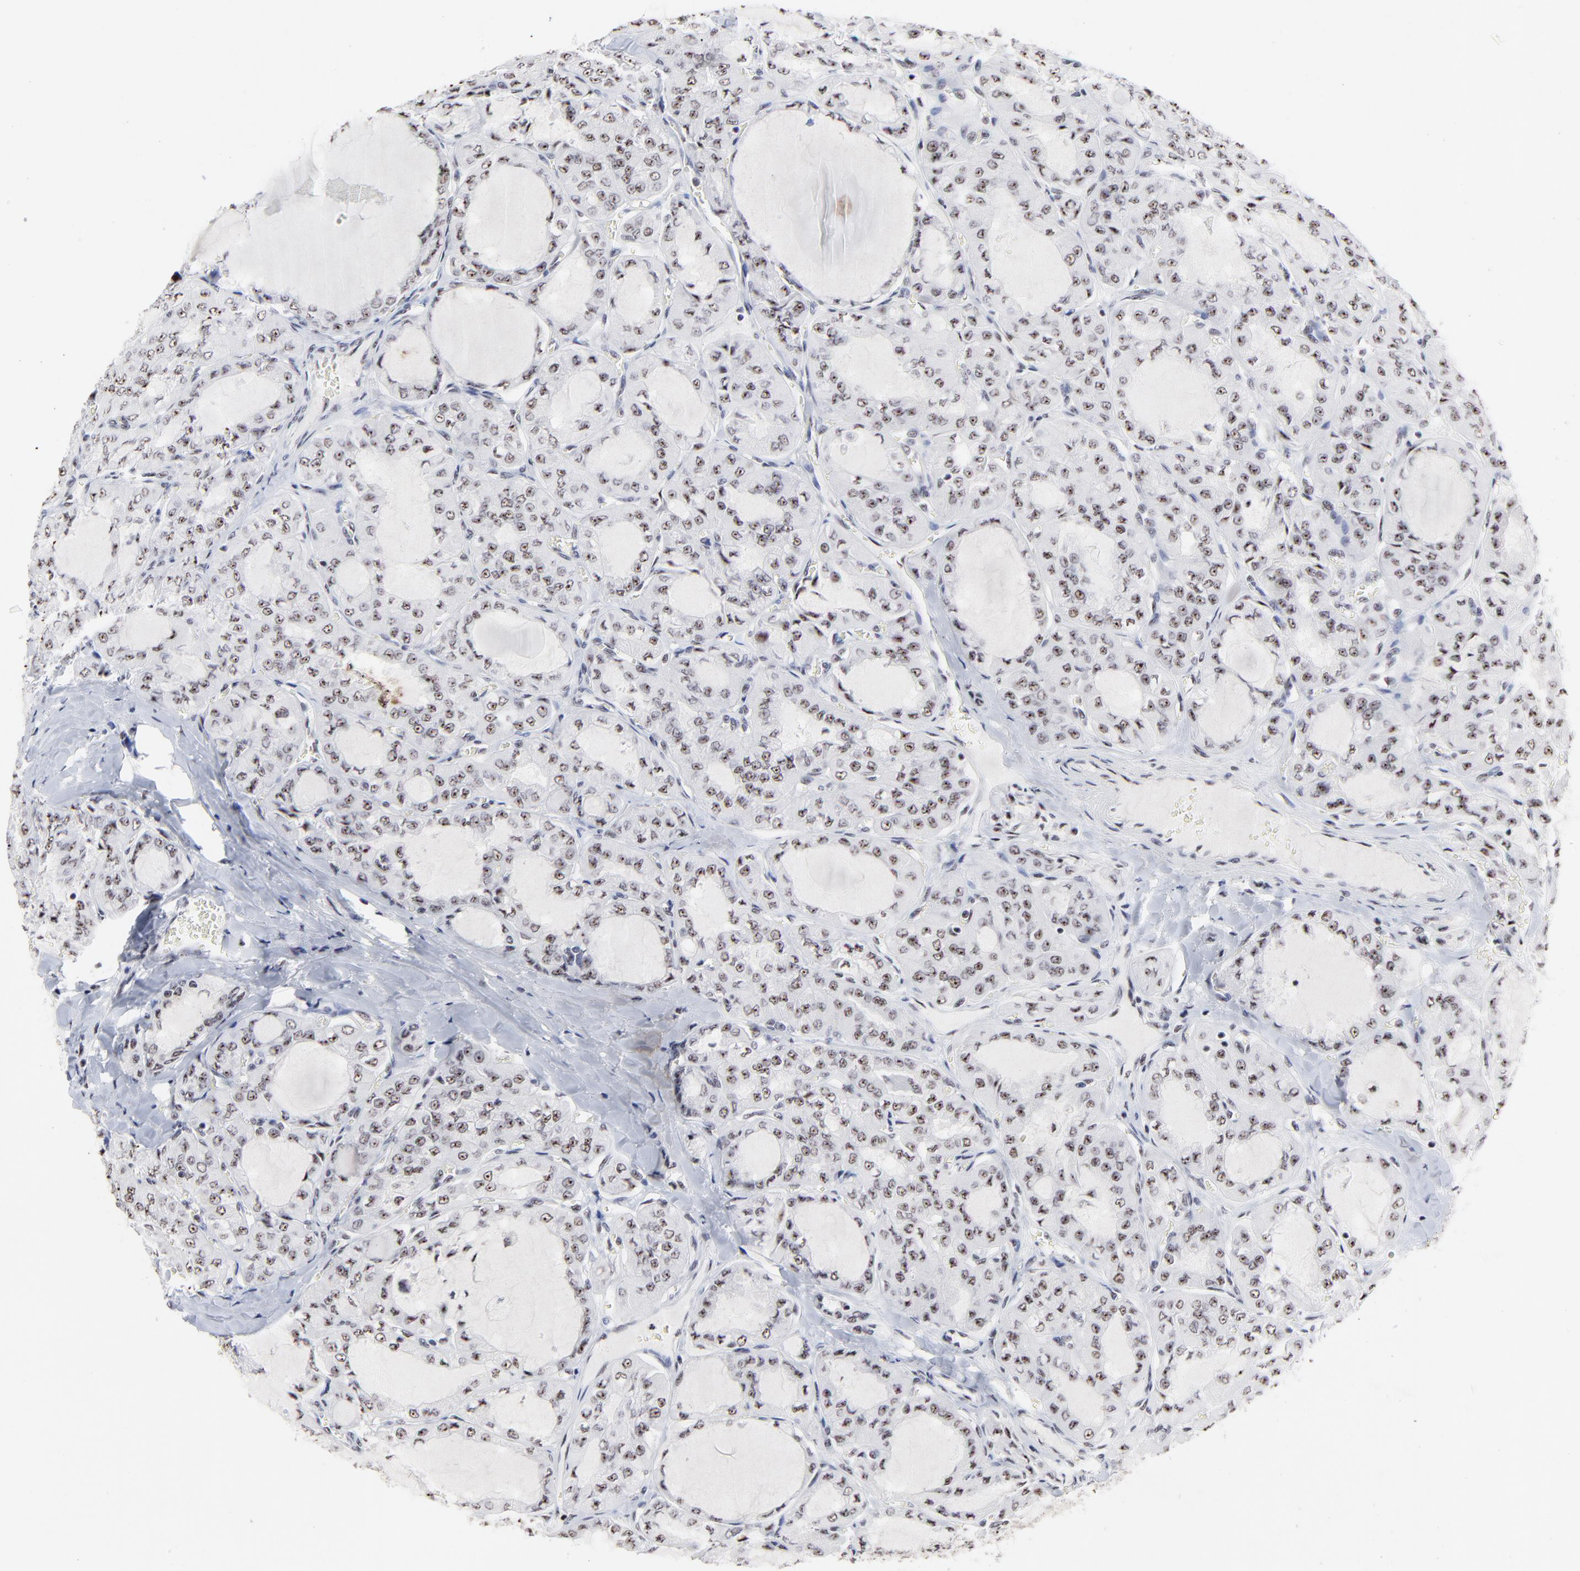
{"staining": {"intensity": "weak", "quantity": "25%-75%", "location": "nuclear"}, "tissue": "thyroid cancer", "cell_type": "Tumor cells", "image_type": "cancer", "snomed": [{"axis": "morphology", "description": "Papillary adenocarcinoma, NOS"}, {"axis": "topography", "description": "Thyroid gland"}], "caption": "Human papillary adenocarcinoma (thyroid) stained with a brown dye displays weak nuclear positive expression in about 25%-75% of tumor cells.", "gene": "MBD4", "patient": {"sex": "male", "age": 20}}